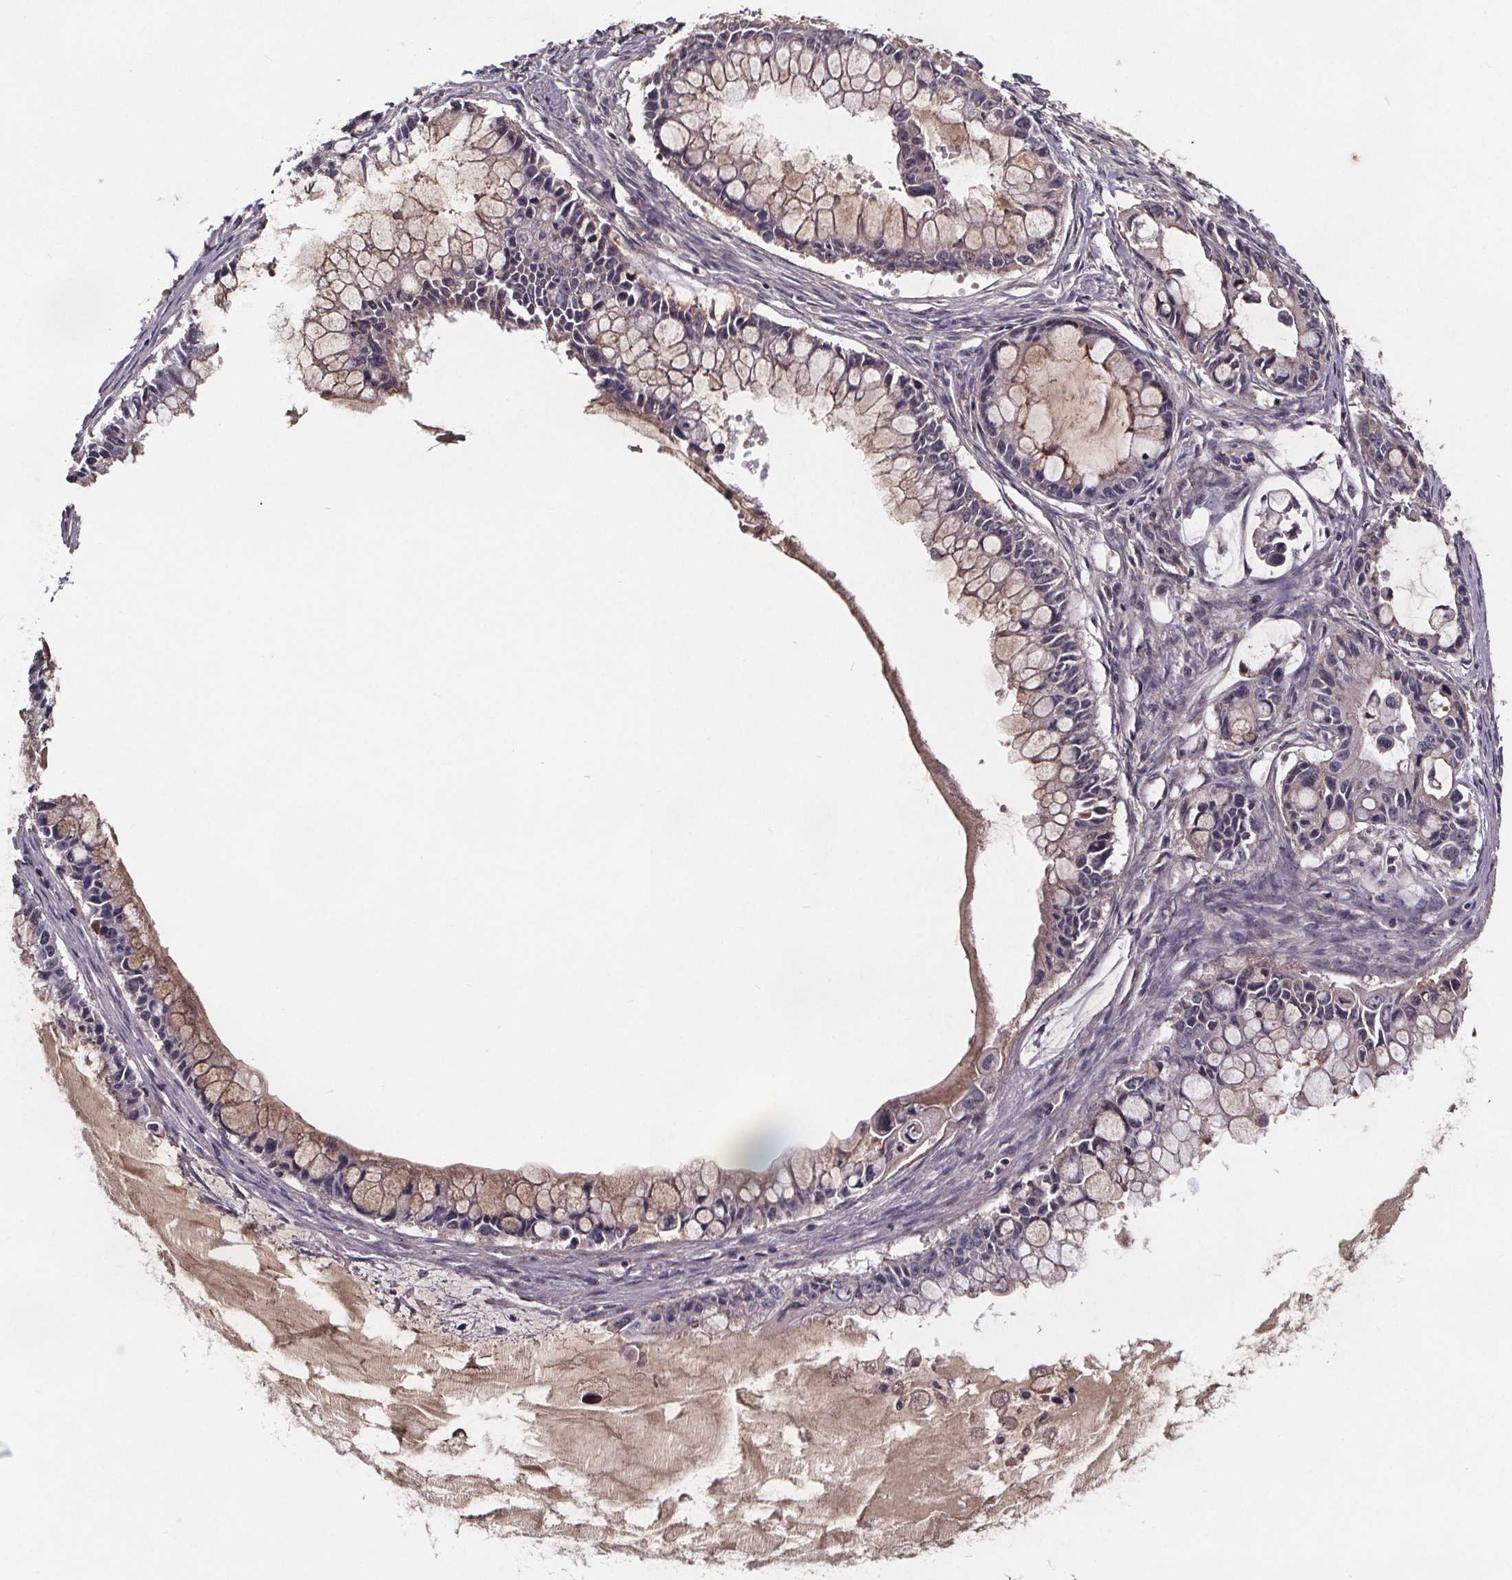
{"staining": {"intensity": "negative", "quantity": "none", "location": "none"}, "tissue": "ovarian cancer", "cell_type": "Tumor cells", "image_type": "cancer", "snomed": [{"axis": "morphology", "description": "Cystadenocarcinoma, mucinous, NOS"}, {"axis": "topography", "description": "Ovary"}], "caption": "IHC micrograph of neoplastic tissue: human mucinous cystadenocarcinoma (ovarian) stained with DAB (3,3'-diaminobenzidine) displays no significant protein expression in tumor cells. (DAB IHC visualized using brightfield microscopy, high magnification).", "gene": "NPHP4", "patient": {"sex": "female", "age": 63}}